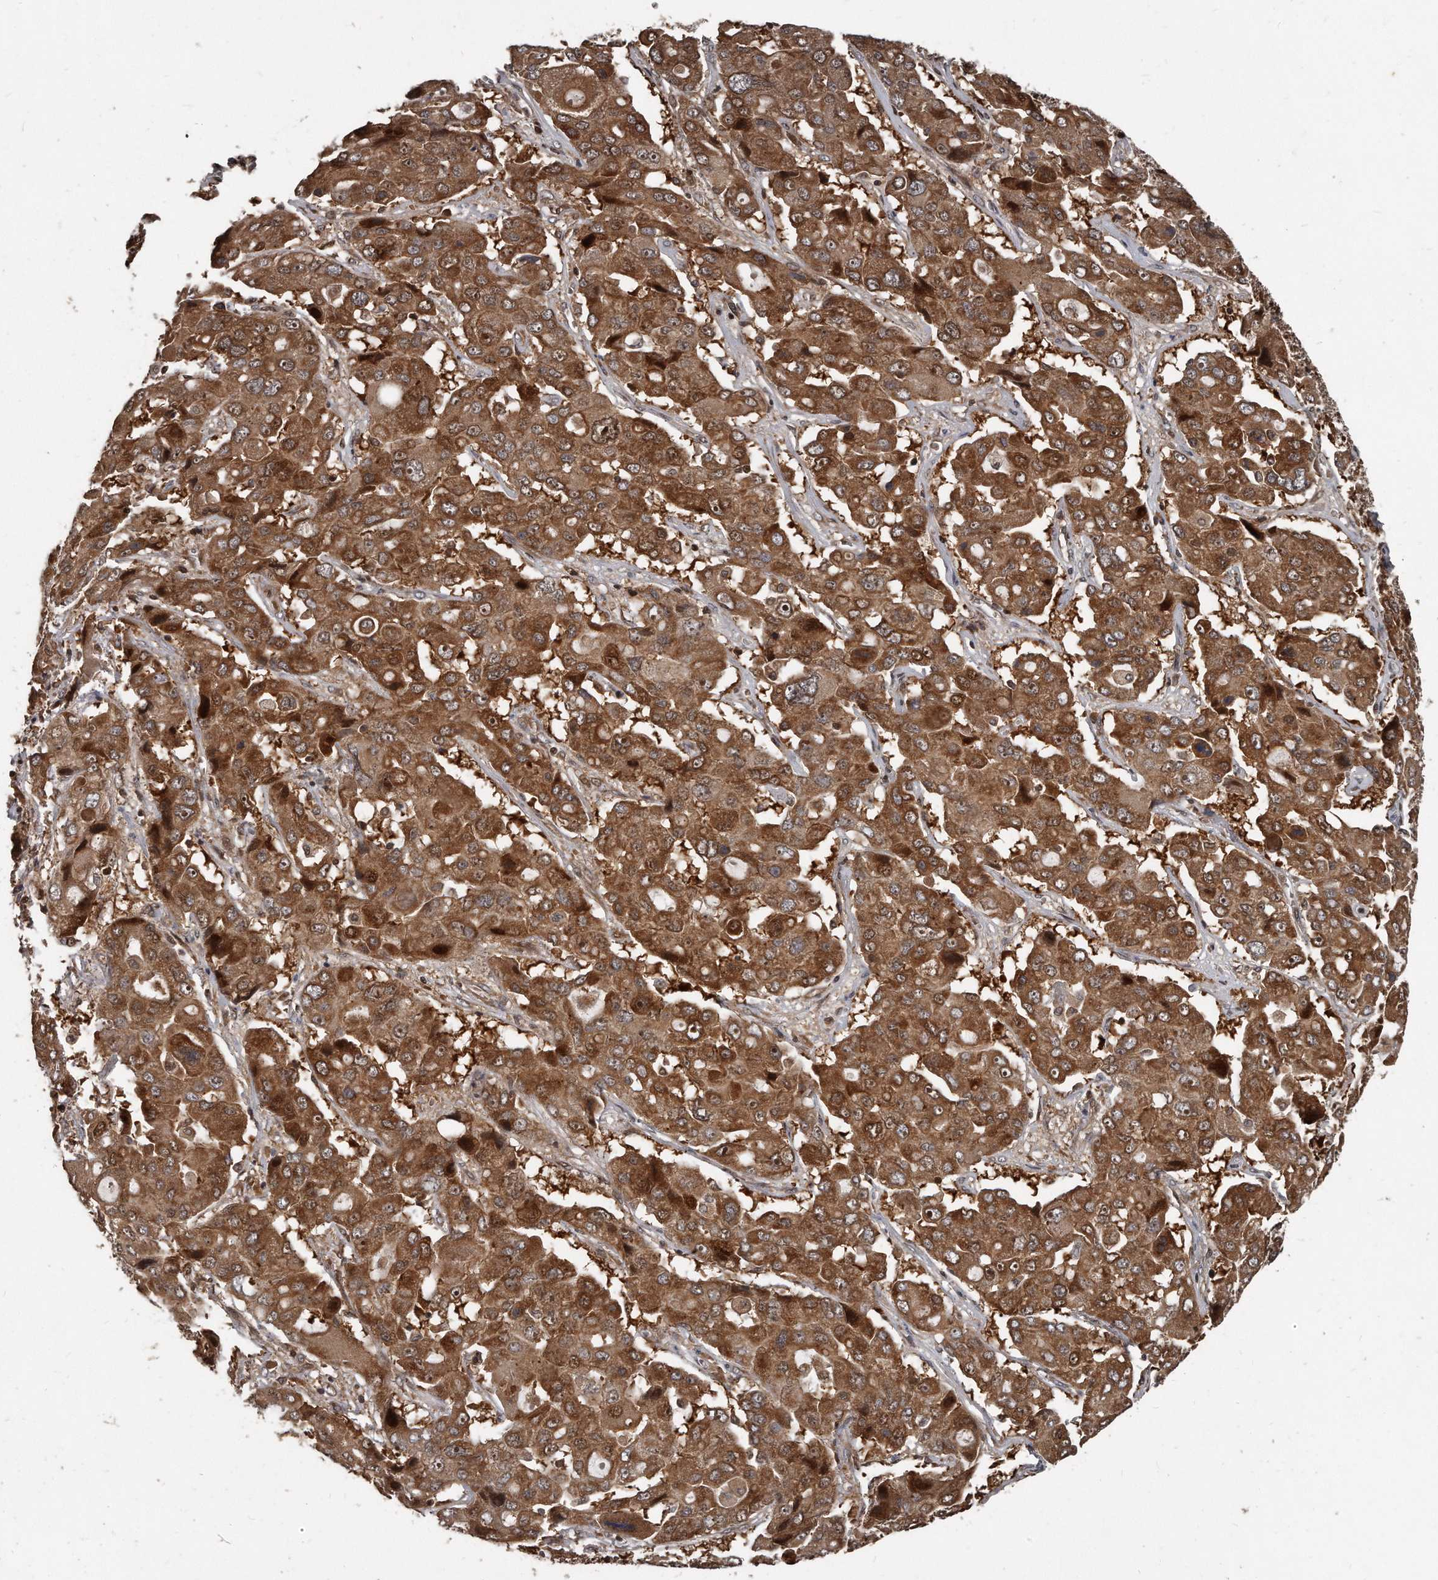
{"staining": {"intensity": "strong", "quantity": ">75%", "location": "cytoplasmic/membranous,nuclear"}, "tissue": "liver cancer", "cell_type": "Tumor cells", "image_type": "cancer", "snomed": [{"axis": "morphology", "description": "Cholangiocarcinoma"}, {"axis": "topography", "description": "Liver"}], "caption": "A micrograph of liver cholangiocarcinoma stained for a protein demonstrates strong cytoplasmic/membranous and nuclear brown staining in tumor cells.", "gene": "GCH1", "patient": {"sex": "male", "age": 67}}